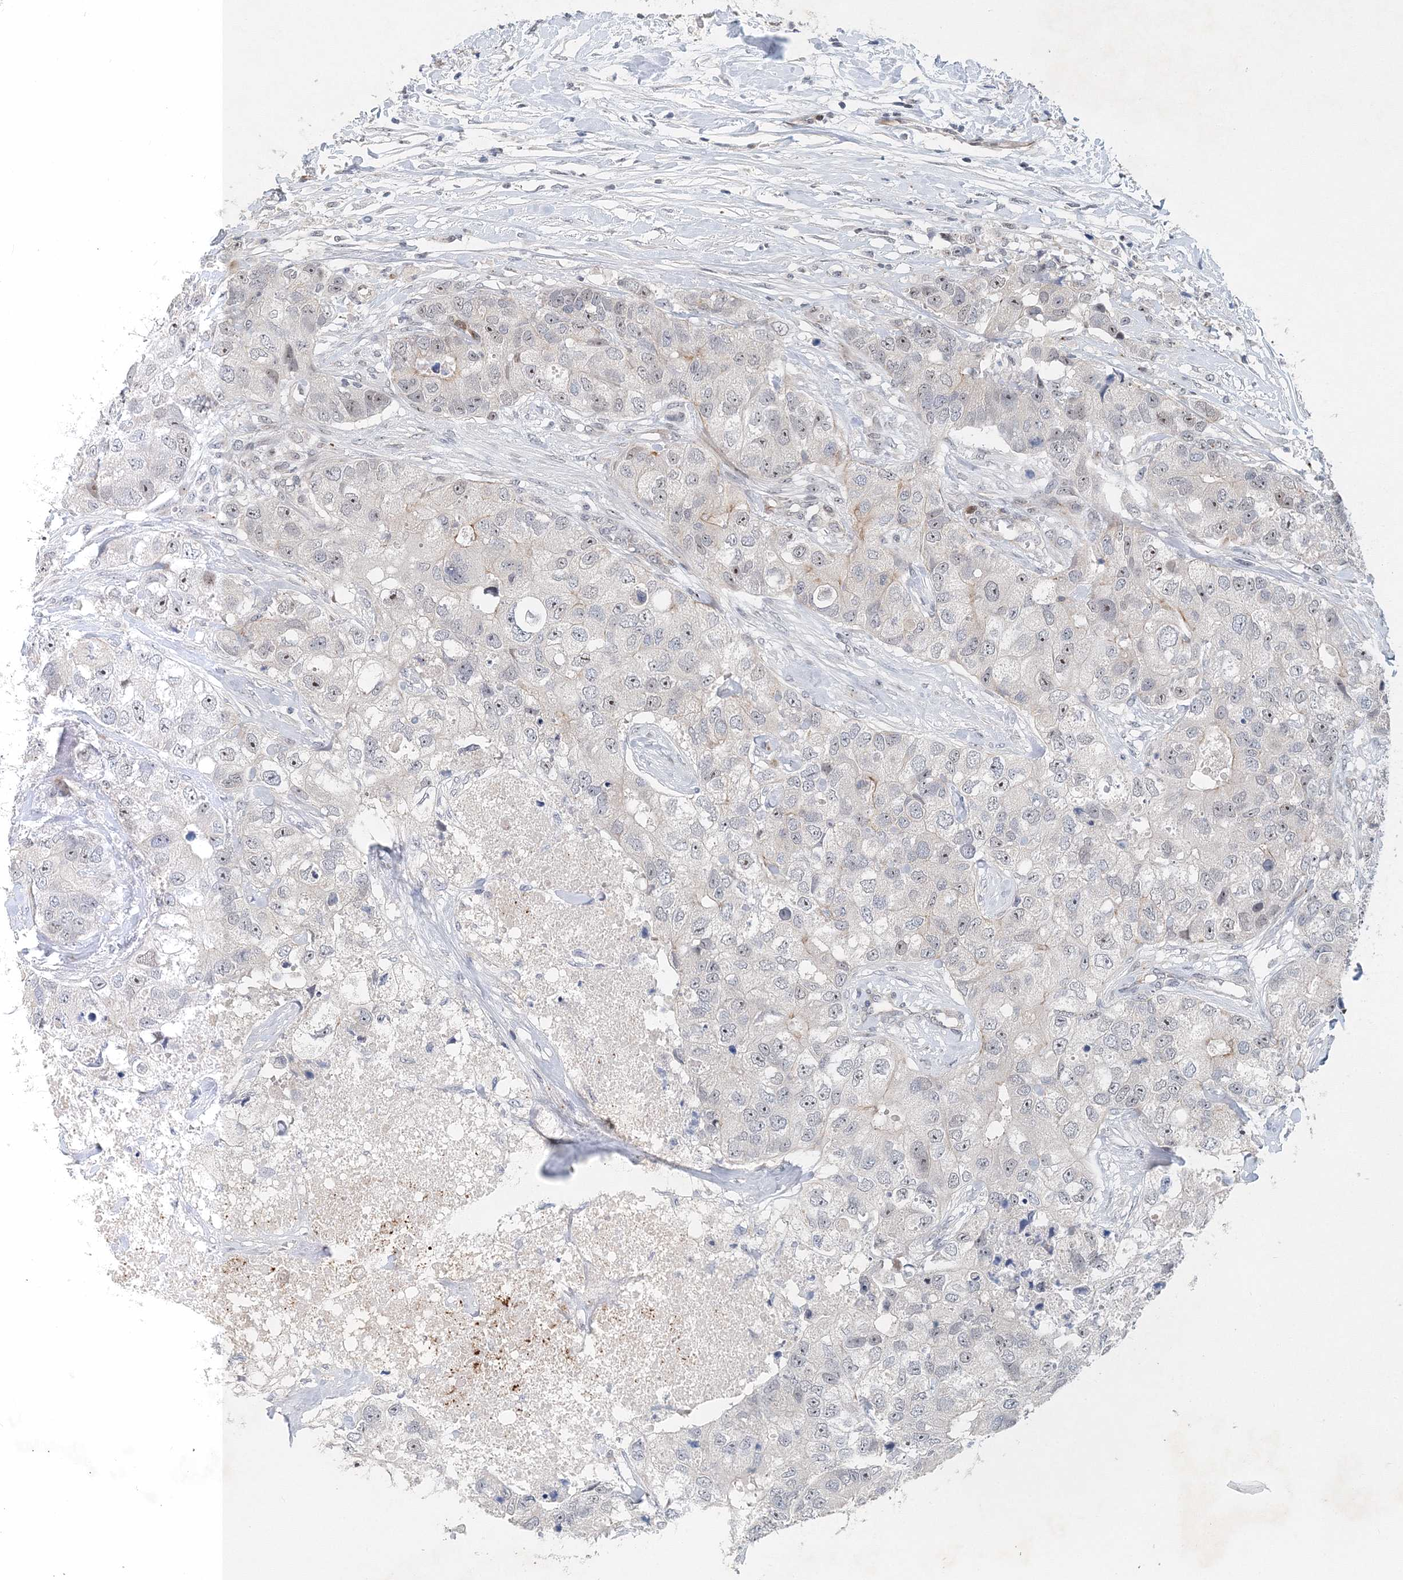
{"staining": {"intensity": "moderate", "quantity": "<25%", "location": "nuclear"}, "tissue": "breast cancer", "cell_type": "Tumor cells", "image_type": "cancer", "snomed": [{"axis": "morphology", "description": "Duct carcinoma"}, {"axis": "topography", "description": "Breast"}], "caption": "IHC (DAB) staining of human breast cancer (invasive ductal carcinoma) exhibits moderate nuclear protein staining in approximately <25% of tumor cells.", "gene": "UIMC1", "patient": {"sex": "female", "age": 62}}